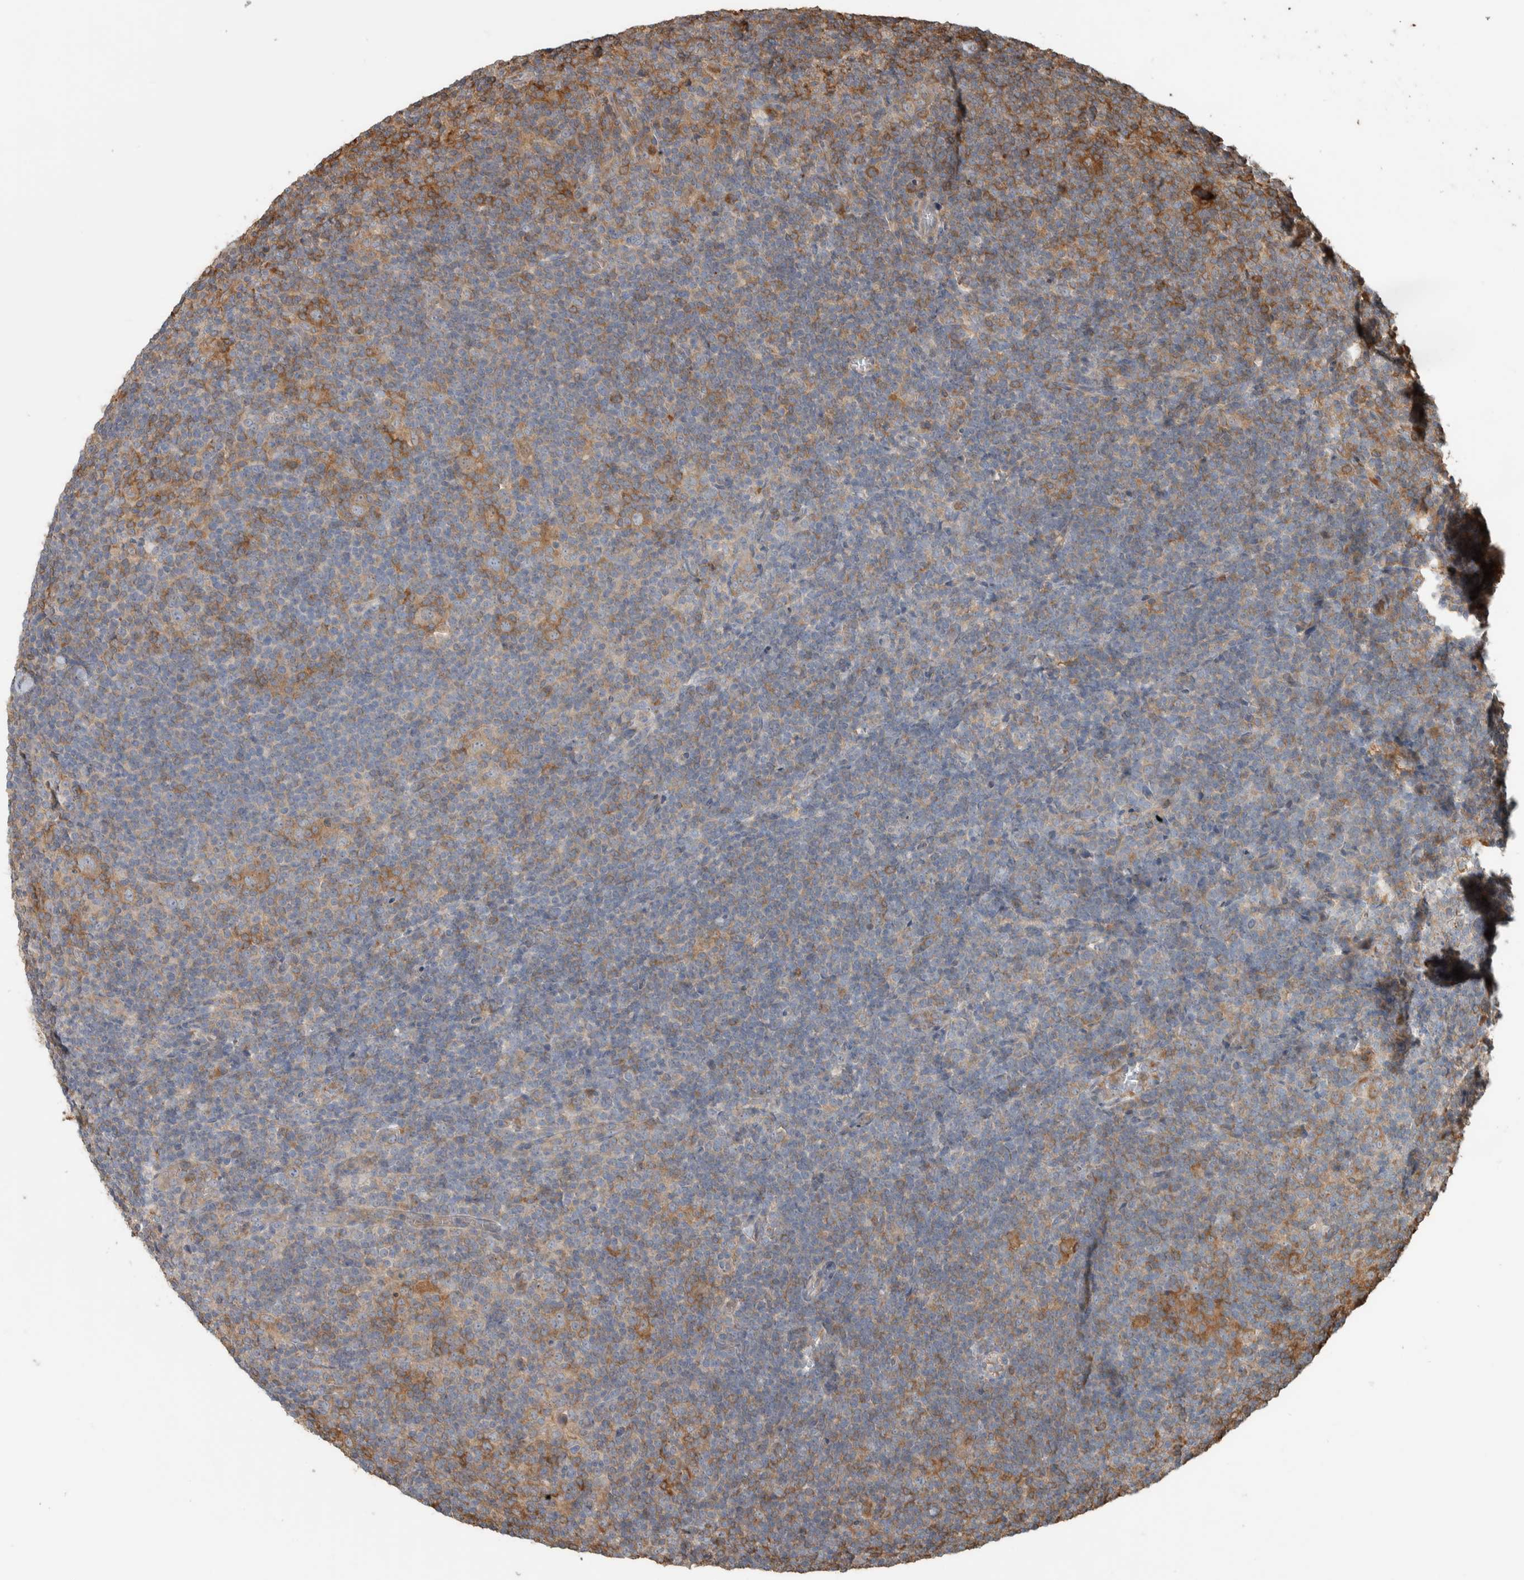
{"staining": {"intensity": "moderate", "quantity": ">75%", "location": "cytoplasmic/membranous"}, "tissue": "lymphoma", "cell_type": "Tumor cells", "image_type": "cancer", "snomed": [{"axis": "morphology", "description": "Hodgkin's disease, NOS"}, {"axis": "topography", "description": "Lymph node"}], "caption": "Protein expression analysis of human Hodgkin's disease reveals moderate cytoplasmic/membranous positivity in about >75% of tumor cells.", "gene": "CNTROB", "patient": {"sex": "female", "age": 57}}